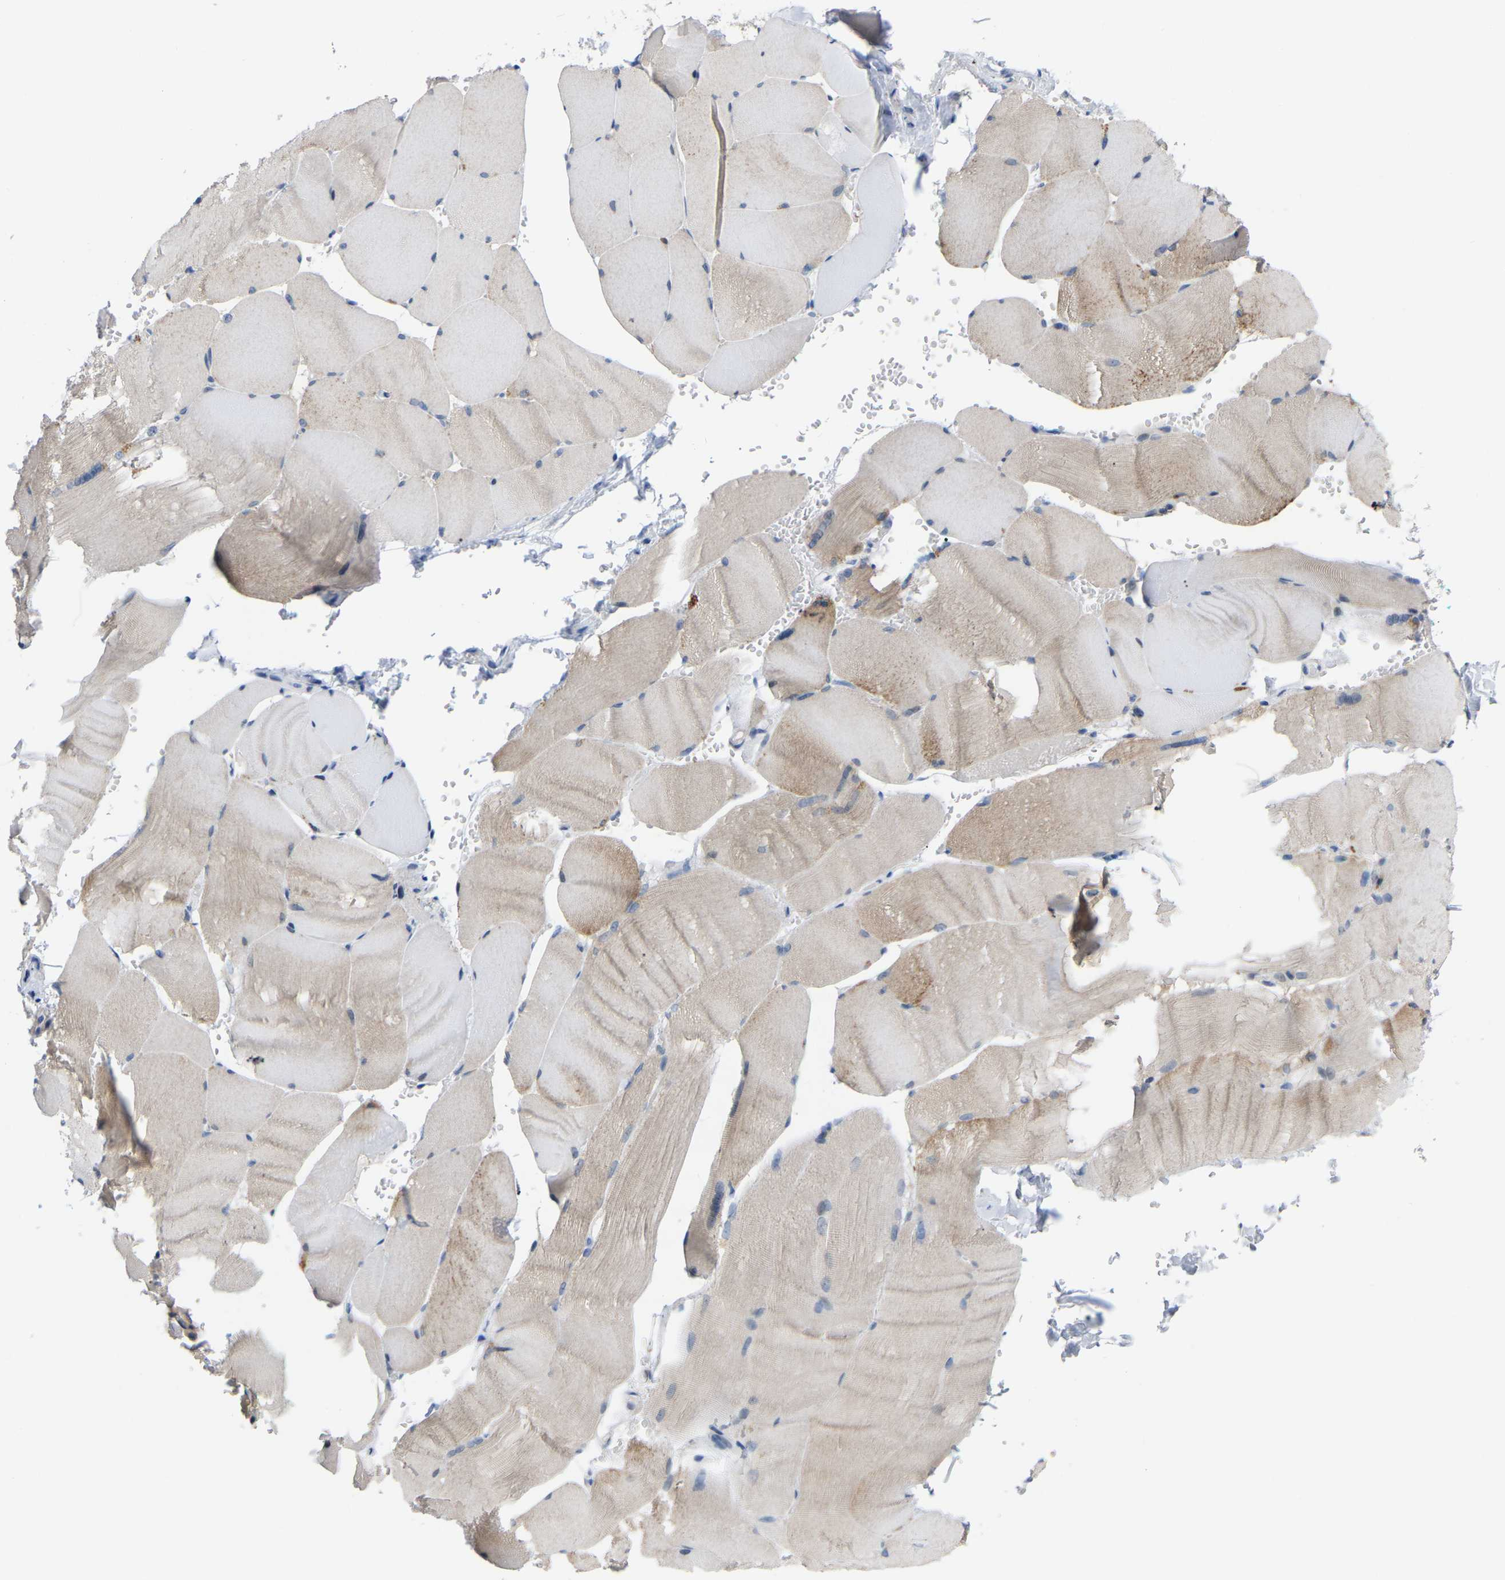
{"staining": {"intensity": "weak", "quantity": ">75%", "location": "cytoplasmic/membranous"}, "tissue": "skeletal muscle", "cell_type": "Myocytes", "image_type": "normal", "snomed": [{"axis": "morphology", "description": "Normal tissue, NOS"}, {"axis": "topography", "description": "Skin"}, {"axis": "topography", "description": "Skeletal muscle"}], "caption": "IHC histopathology image of normal human skeletal muscle stained for a protein (brown), which shows low levels of weak cytoplasmic/membranous positivity in about >75% of myocytes.", "gene": "ABTB2", "patient": {"sex": "male", "age": 83}}